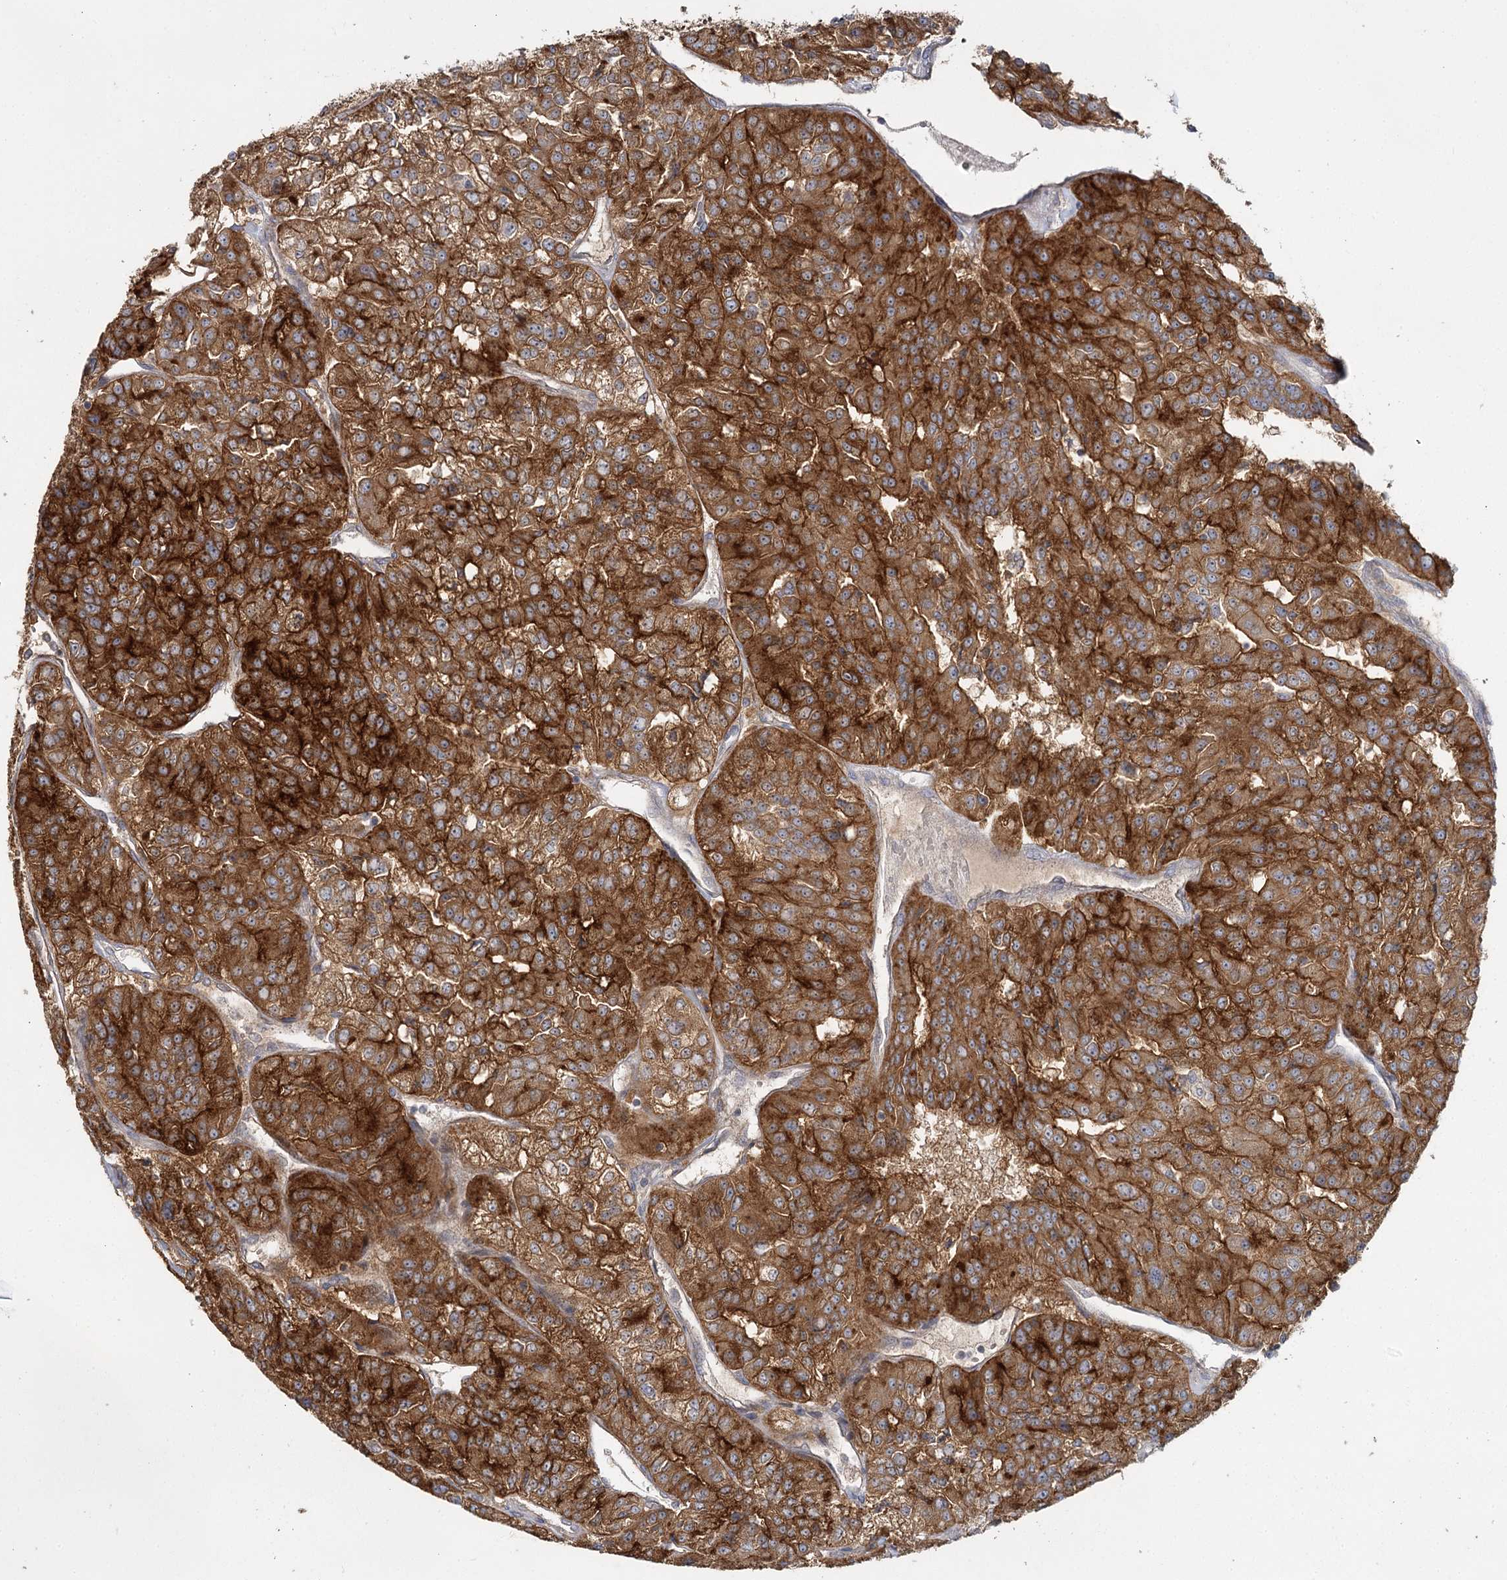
{"staining": {"intensity": "strong", "quantity": ">75%", "location": "cytoplasmic/membranous"}, "tissue": "renal cancer", "cell_type": "Tumor cells", "image_type": "cancer", "snomed": [{"axis": "morphology", "description": "Adenocarcinoma, NOS"}, {"axis": "topography", "description": "Kidney"}], "caption": "A histopathology image of renal cancer stained for a protein demonstrates strong cytoplasmic/membranous brown staining in tumor cells.", "gene": "ANGPTL5", "patient": {"sex": "female", "age": 63}}